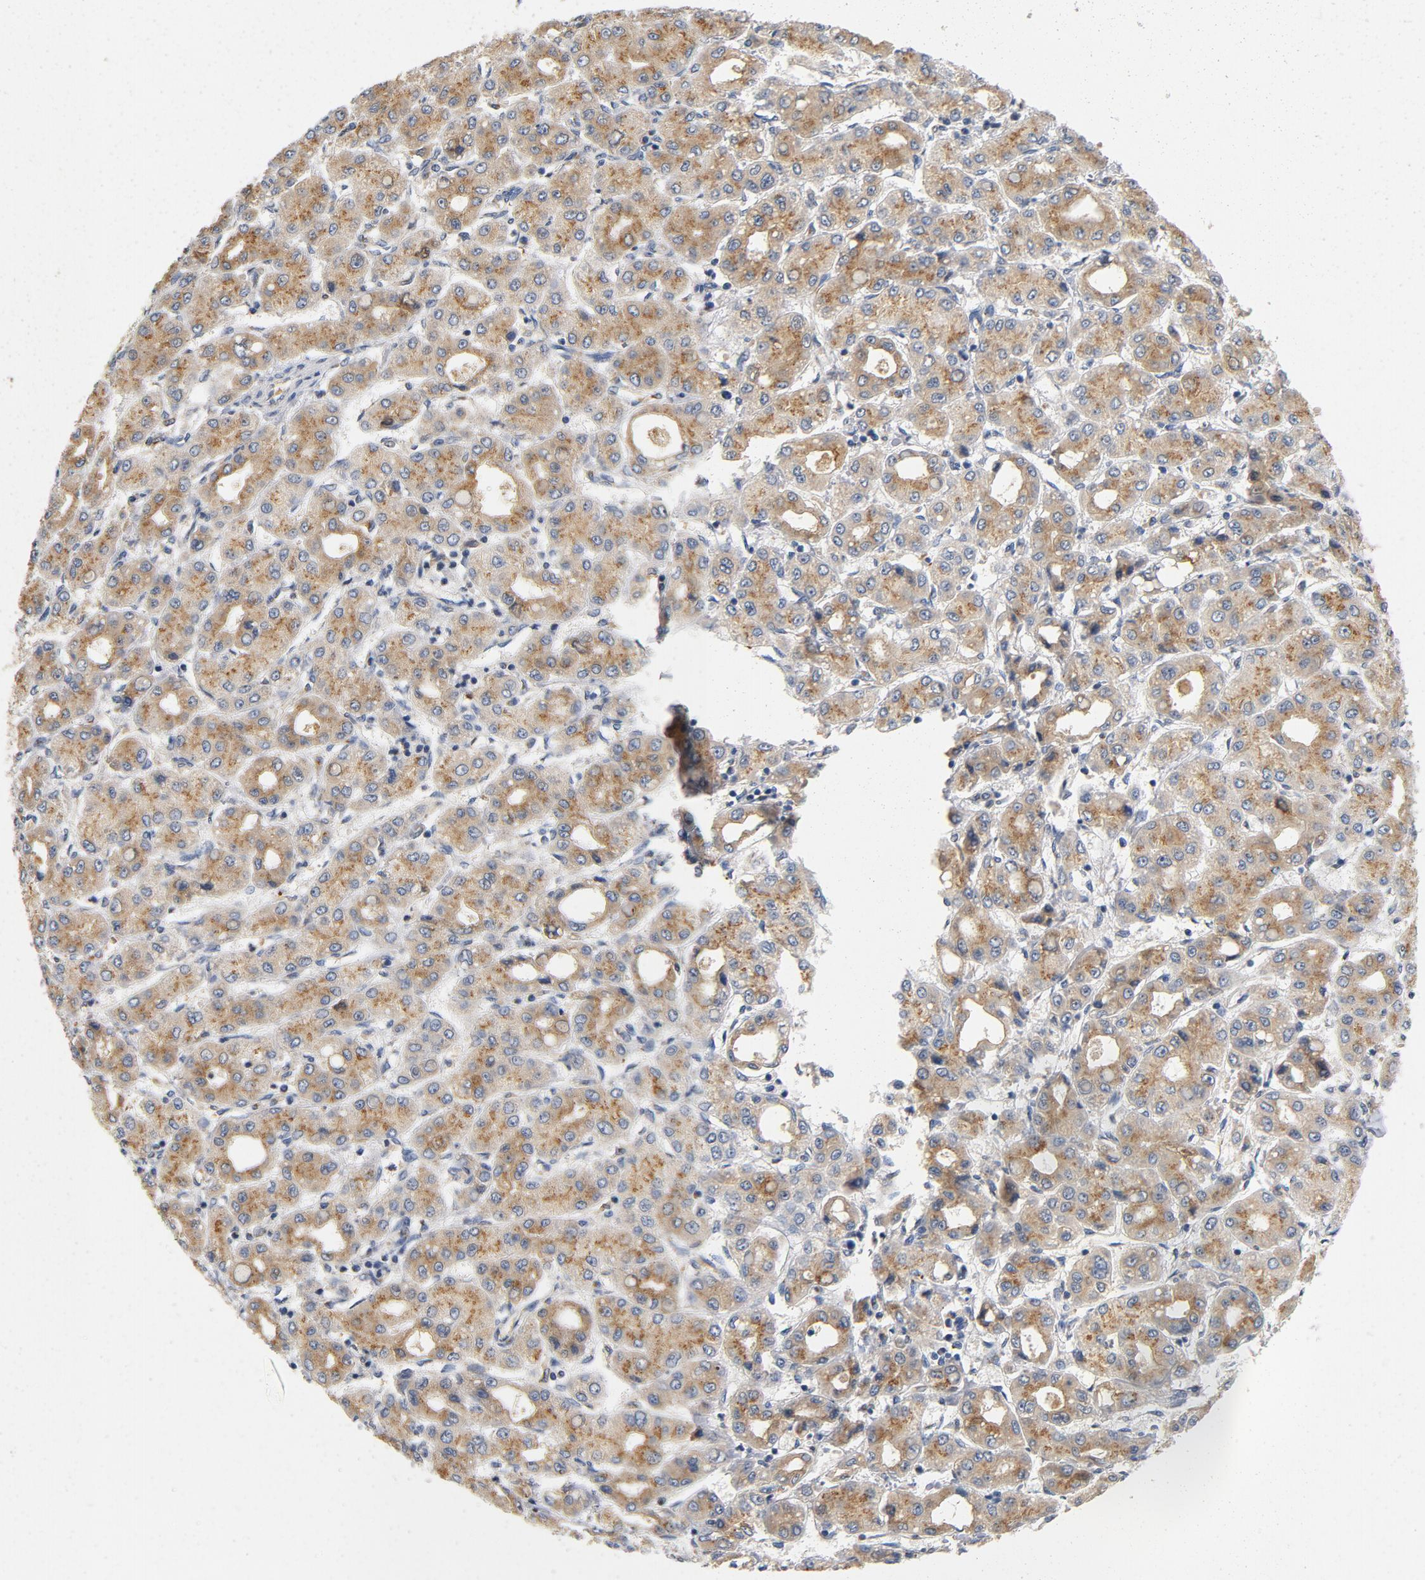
{"staining": {"intensity": "weak", "quantity": ">75%", "location": "cytoplasmic/membranous"}, "tissue": "liver cancer", "cell_type": "Tumor cells", "image_type": "cancer", "snomed": [{"axis": "morphology", "description": "Carcinoma, Hepatocellular, NOS"}, {"axis": "topography", "description": "Liver"}], "caption": "Immunohistochemistry (DAB) staining of liver cancer (hepatocellular carcinoma) displays weak cytoplasmic/membranous protein staining in about >75% of tumor cells.", "gene": "LMAN2", "patient": {"sex": "male", "age": 69}}